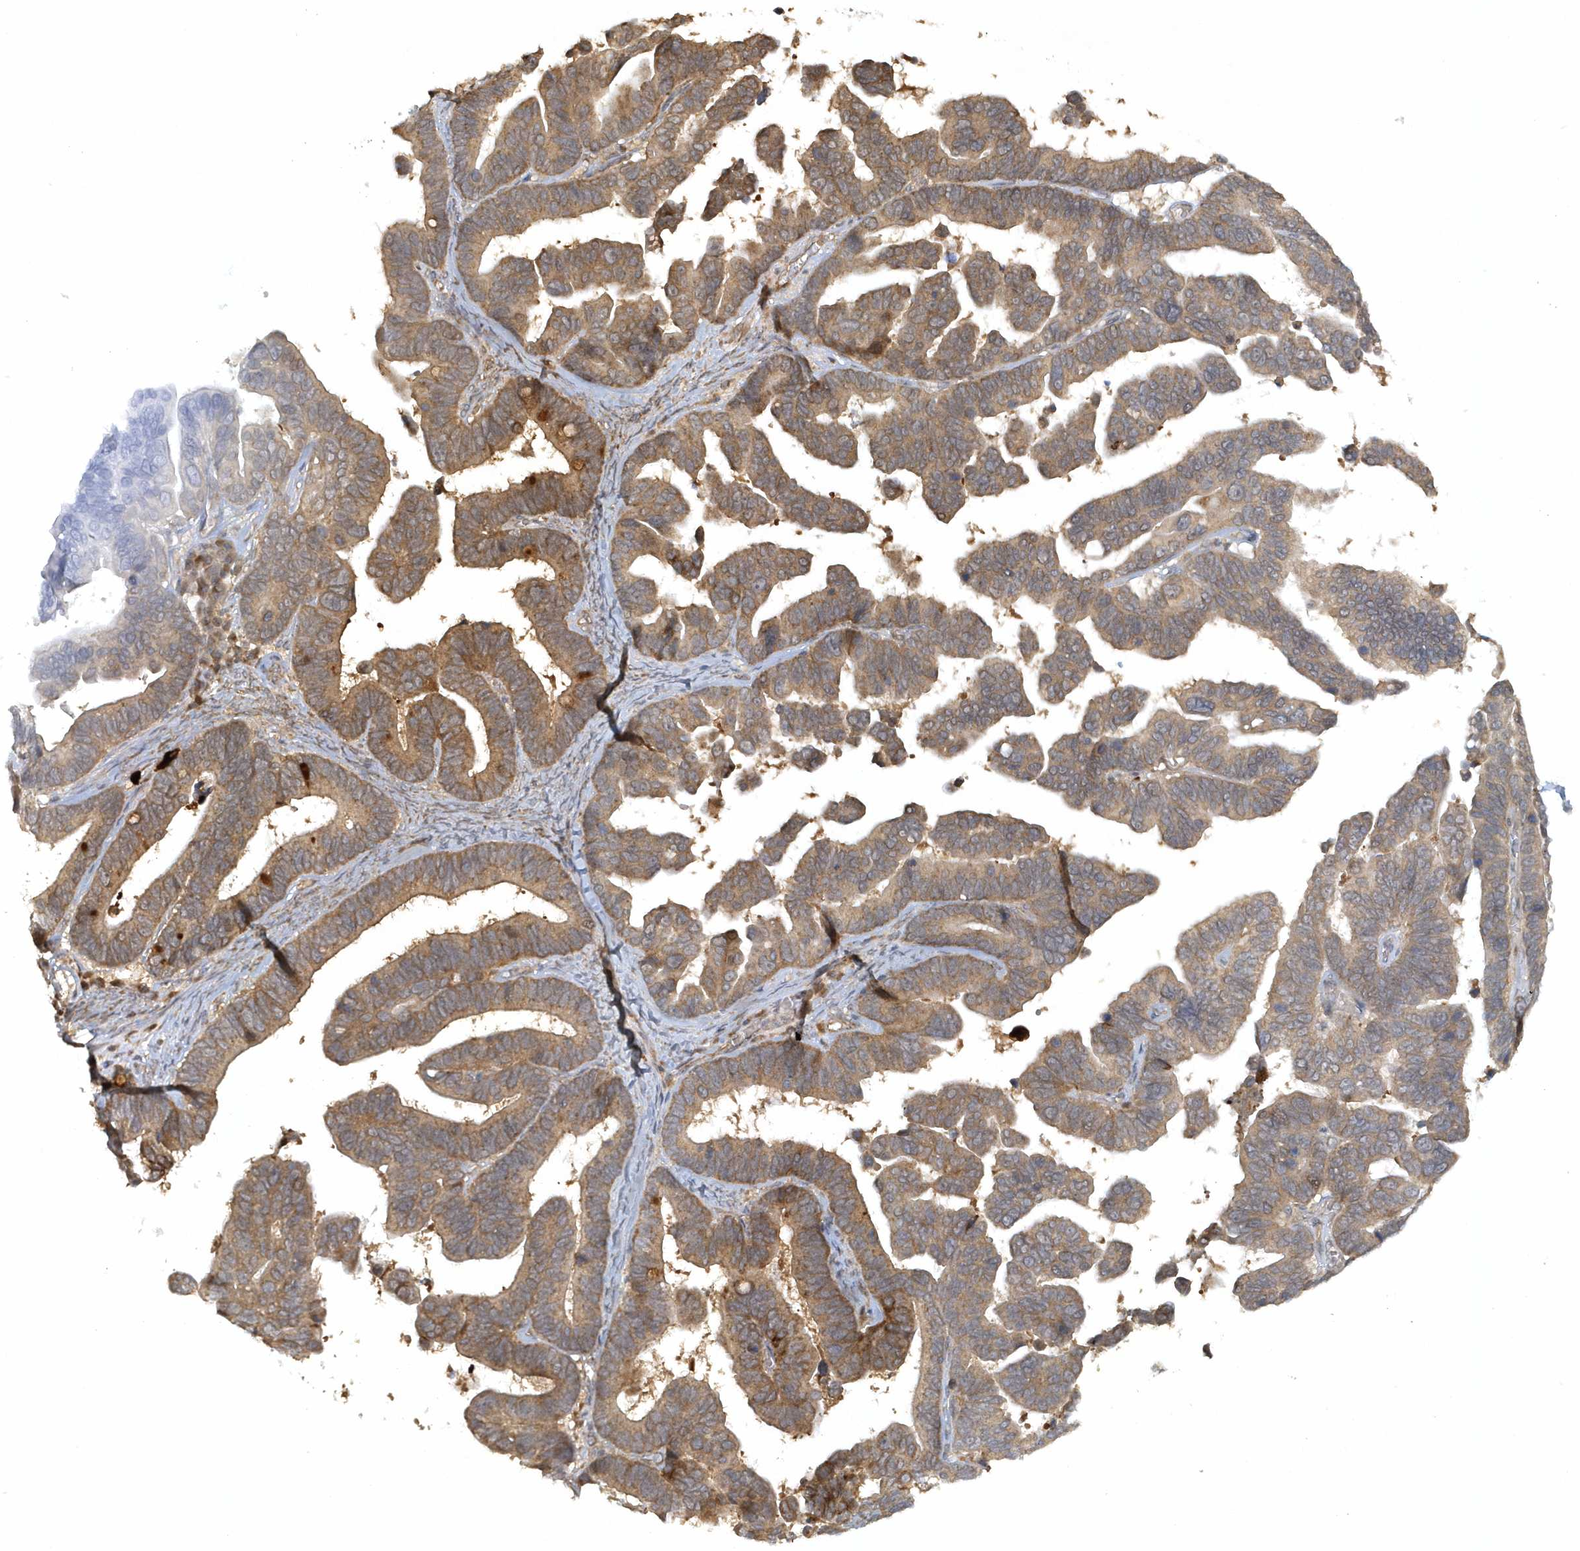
{"staining": {"intensity": "moderate", "quantity": ">75%", "location": "cytoplasmic/membranous"}, "tissue": "ovarian cancer", "cell_type": "Tumor cells", "image_type": "cancer", "snomed": [{"axis": "morphology", "description": "Cystadenocarcinoma, serous, NOS"}, {"axis": "topography", "description": "Ovary"}], "caption": "Moderate cytoplasmic/membranous staining for a protein is seen in about >75% of tumor cells of ovarian cancer (serous cystadenocarcinoma) using immunohistochemistry (IHC).", "gene": "THG1L", "patient": {"sex": "female", "age": 56}}